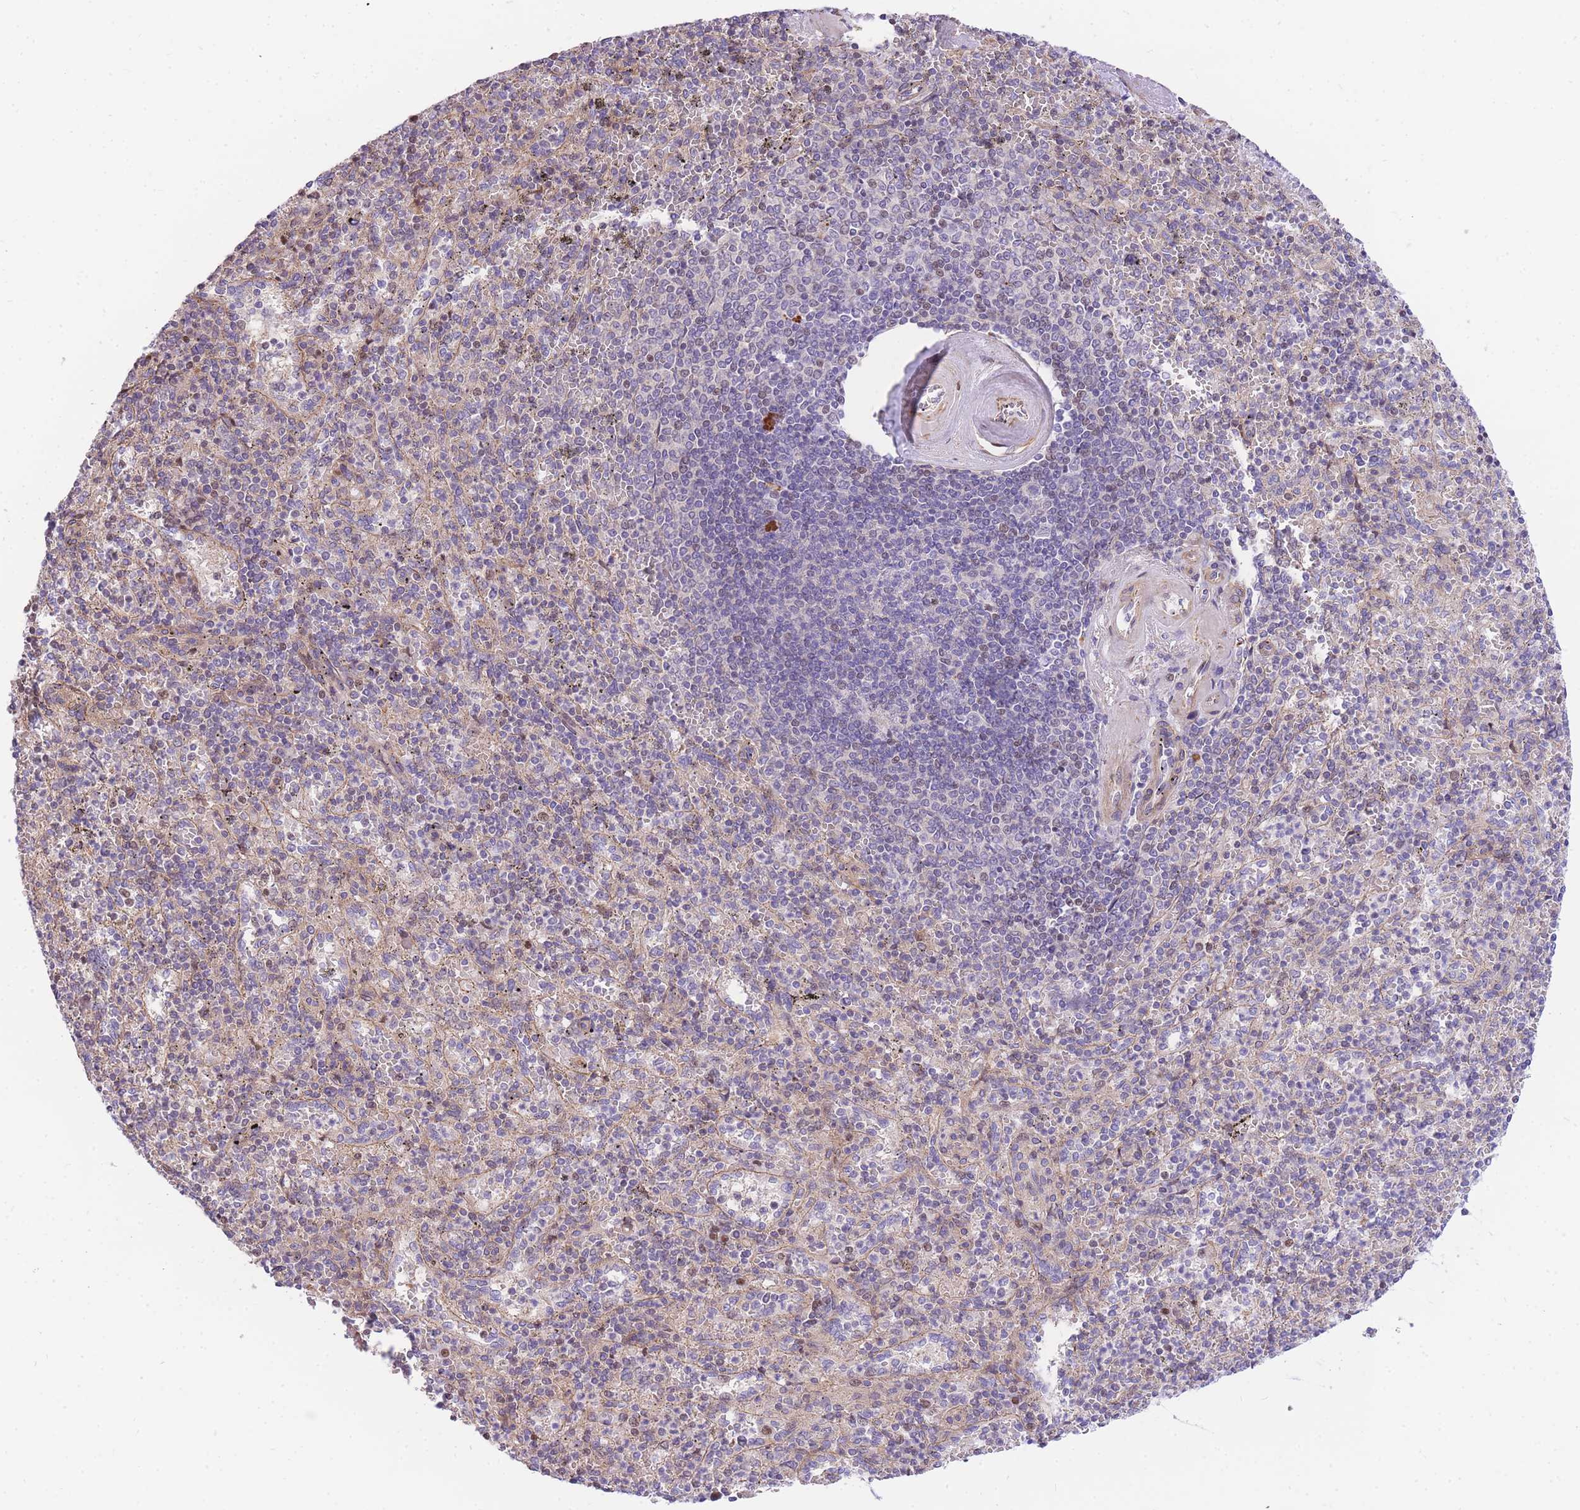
{"staining": {"intensity": "weak", "quantity": "25%-75%", "location": "cytoplasmic/membranous"}, "tissue": "spleen", "cell_type": "Cells in red pulp", "image_type": "normal", "snomed": [{"axis": "morphology", "description": "Normal tissue, NOS"}, {"axis": "morphology", "description": "Degeneration, NOS"}, {"axis": "topography", "description": "Spleen"}], "caption": "Immunohistochemical staining of benign human spleen displays 25%-75% levels of weak cytoplasmic/membranous protein positivity in approximately 25%-75% of cells in red pulp.", "gene": "S100PBP", "patient": {"sex": "male", "age": 56}}